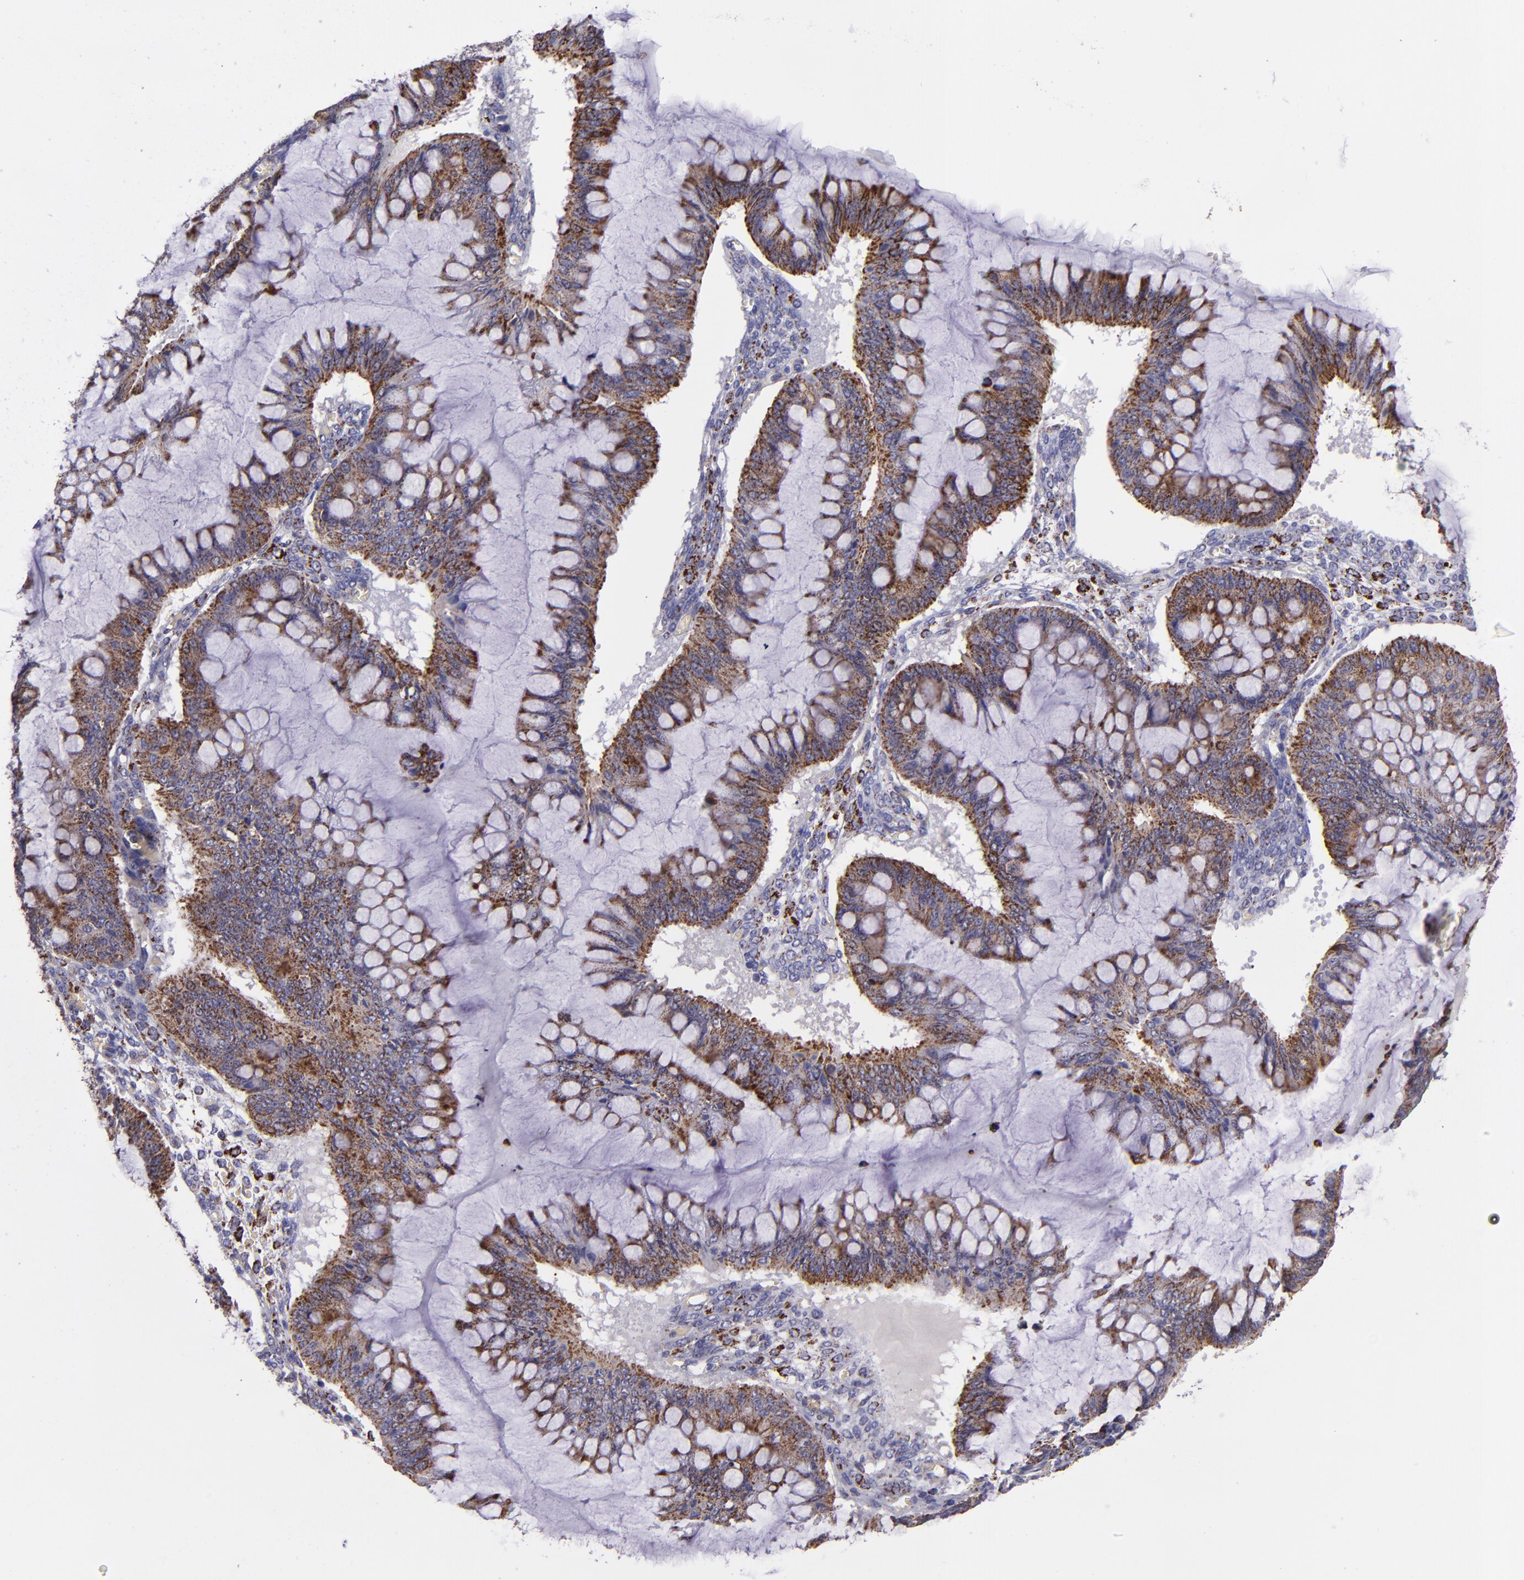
{"staining": {"intensity": "moderate", "quantity": ">75%", "location": "cytoplasmic/membranous"}, "tissue": "ovarian cancer", "cell_type": "Tumor cells", "image_type": "cancer", "snomed": [{"axis": "morphology", "description": "Cystadenocarcinoma, mucinous, NOS"}, {"axis": "topography", "description": "Ovary"}], "caption": "High-magnification brightfield microscopy of mucinous cystadenocarcinoma (ovarian) stained with DAB (brown) and counterstained with hematoxylin (blue). tumor cells exhibit moderate cytoplasmic/membranous expression is appreciated in about>75% of cells.", "gene": "HSPD1", "patient": {"sex": "female", "age": 73}}